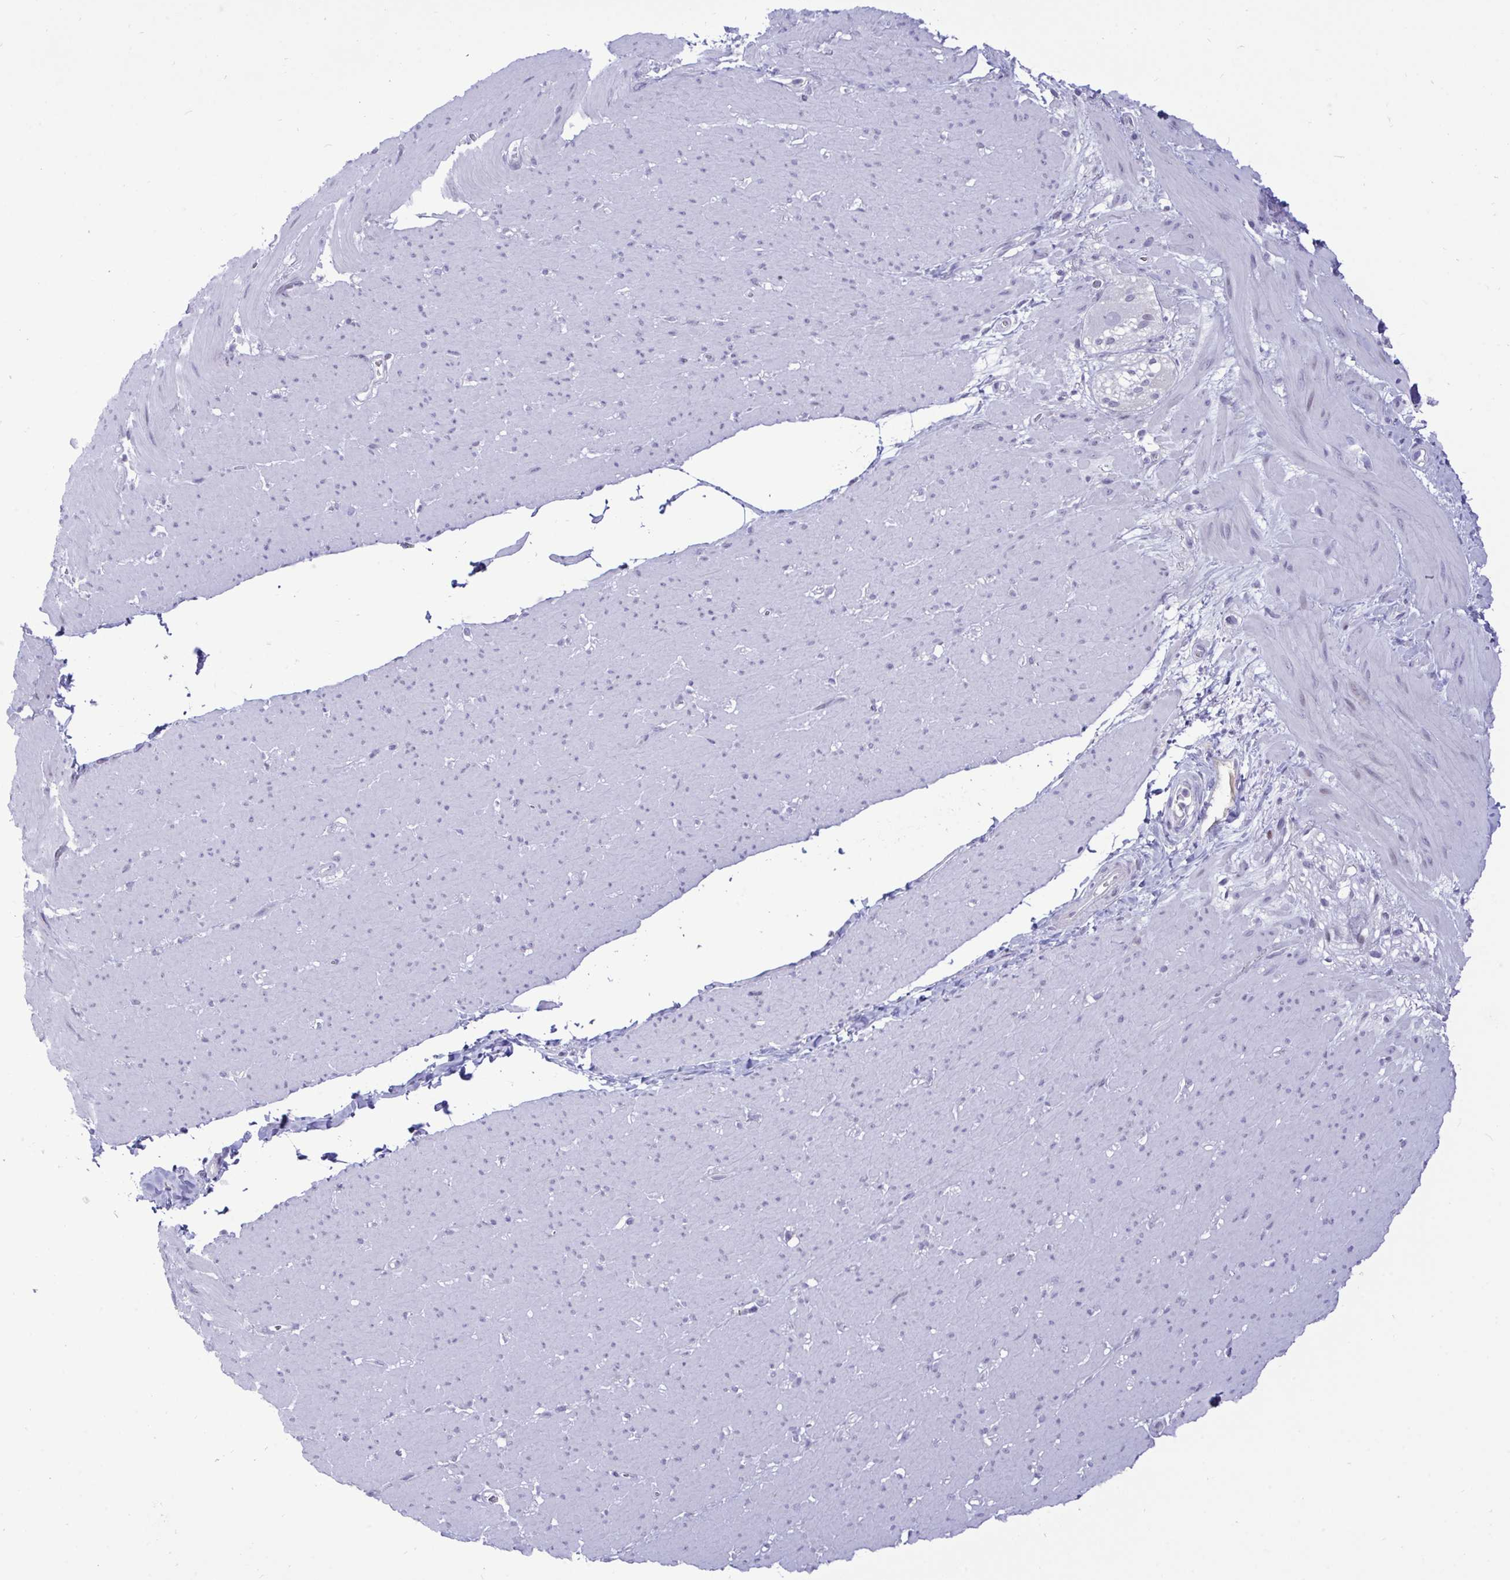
{"staining": {"intensity": "negative", "quantity": "none", "location": "none"}, "tissue": "smooth muscle", "cell_type": "Smooth muscle cells", "image_type": "normal", "snomed": [{"axis": "morphology", "description": "Normal tissue, NOS"}, {"axis": "topography", "description": "Smooth muscle"}, {"axis": "topography", "description": "Rectum"}], "caption": "An immunohistochemistry (IHC) micrograph of benign smooth muscle is shown. There is no staining in smooth muscle cells of smooth muscle.", "gene": "EPOP", "patient": {"sex": "male", "age": 53}}